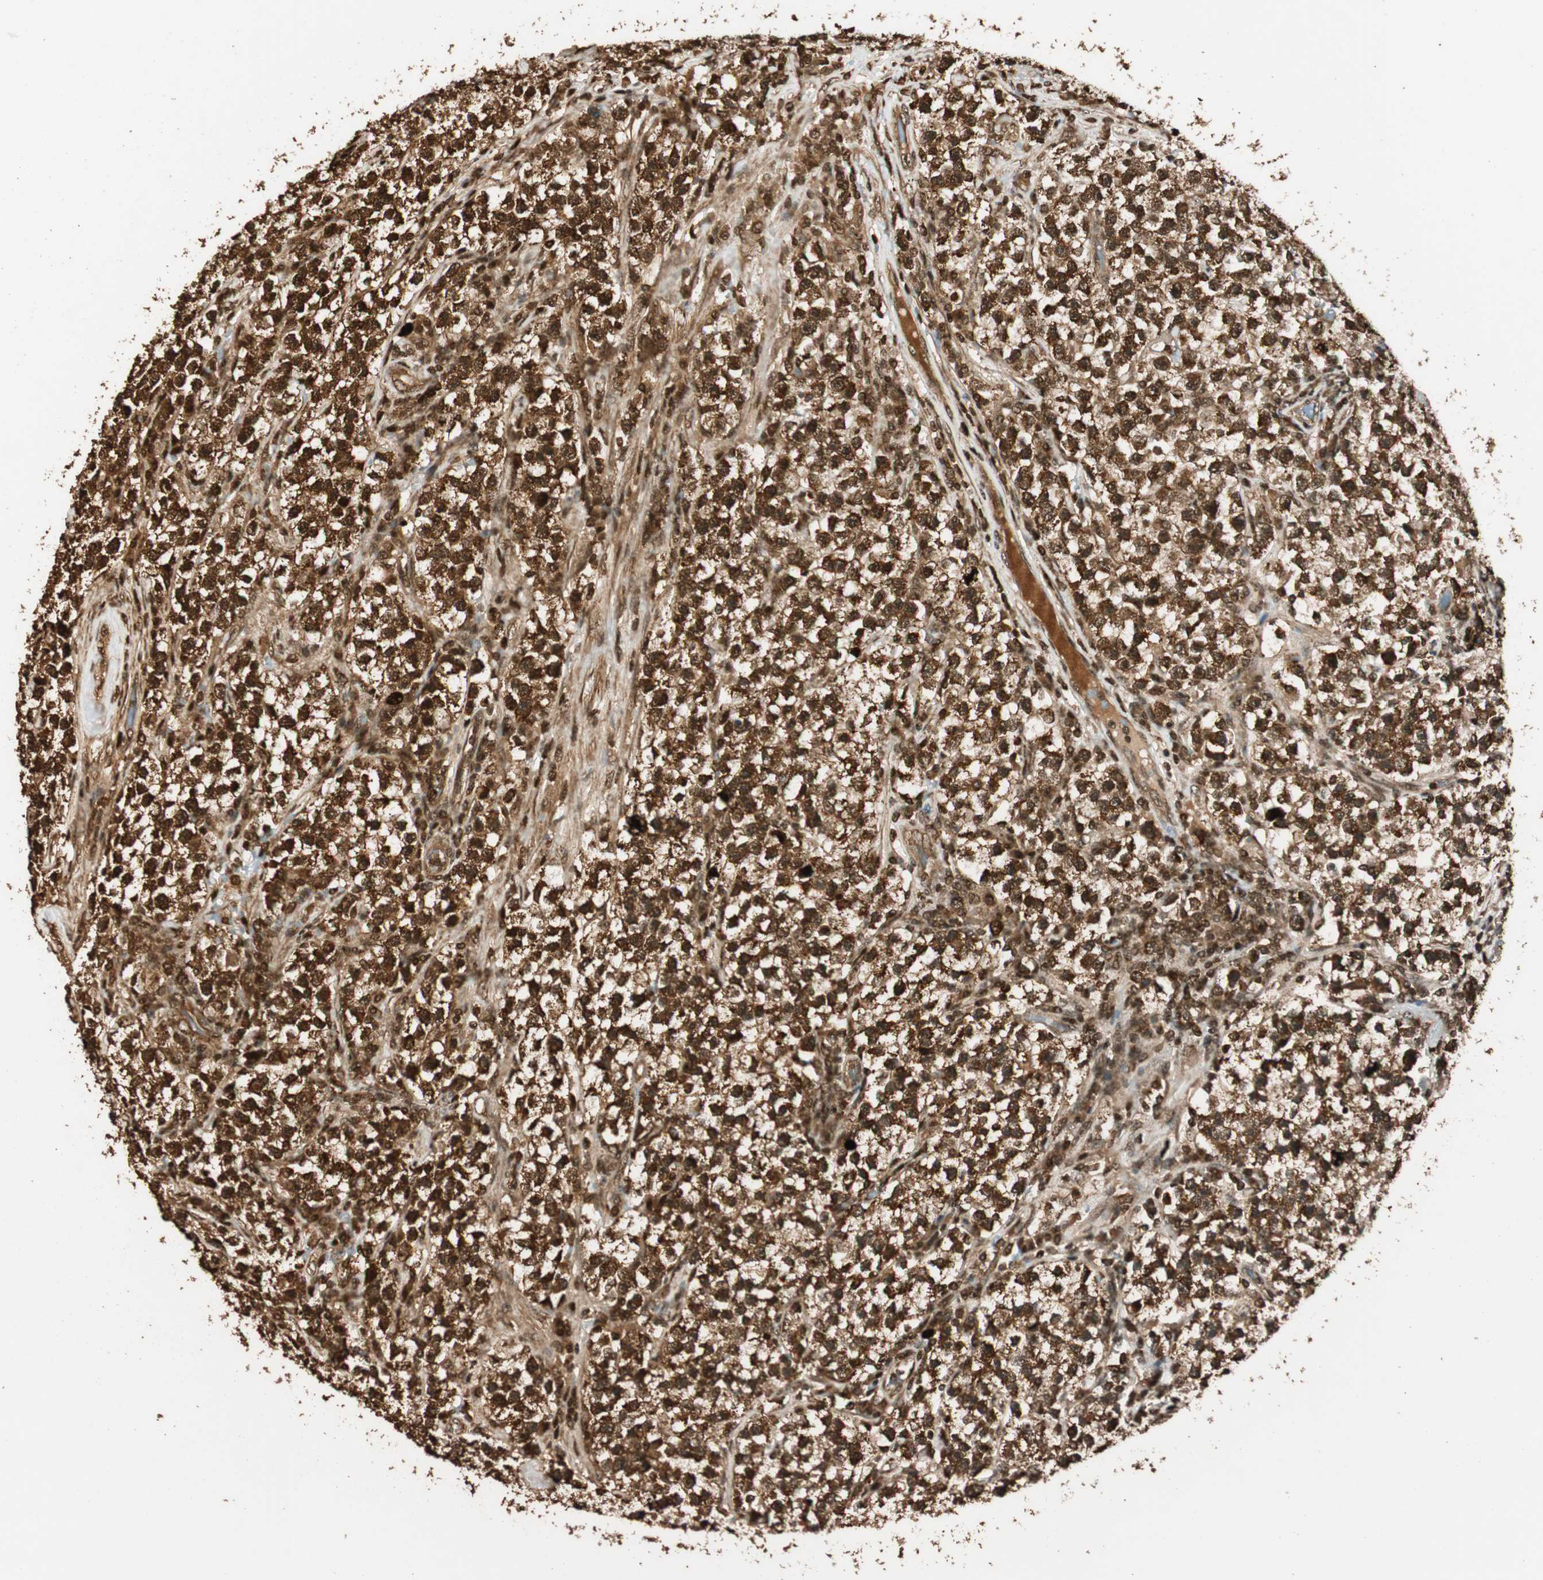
{"staining": {"intensity": "strong", "quantity": ">75%", "location": "cytoplasmic/membranous"}, "tissue": "testis cancer", "cell_type": "Tumor cells", "image_type": "cancer", "snomed": [{"axis": "morphology", "description": "Seminoma, NOS"}, {"axis": "topography", "description": "Testis"}], "caption": "DAB immunohistochemical staining of human seminoma (testis) exhibits strong cytoplasmic/membranous protein expression in about >75% of tumor cells. (DAB (3,3'-diaminobenzidine) IHC, brown staining for protein, blue staining for nuclei).", "gene": "ALKBH5", "patient": {"sex": "male", "age": 22}}